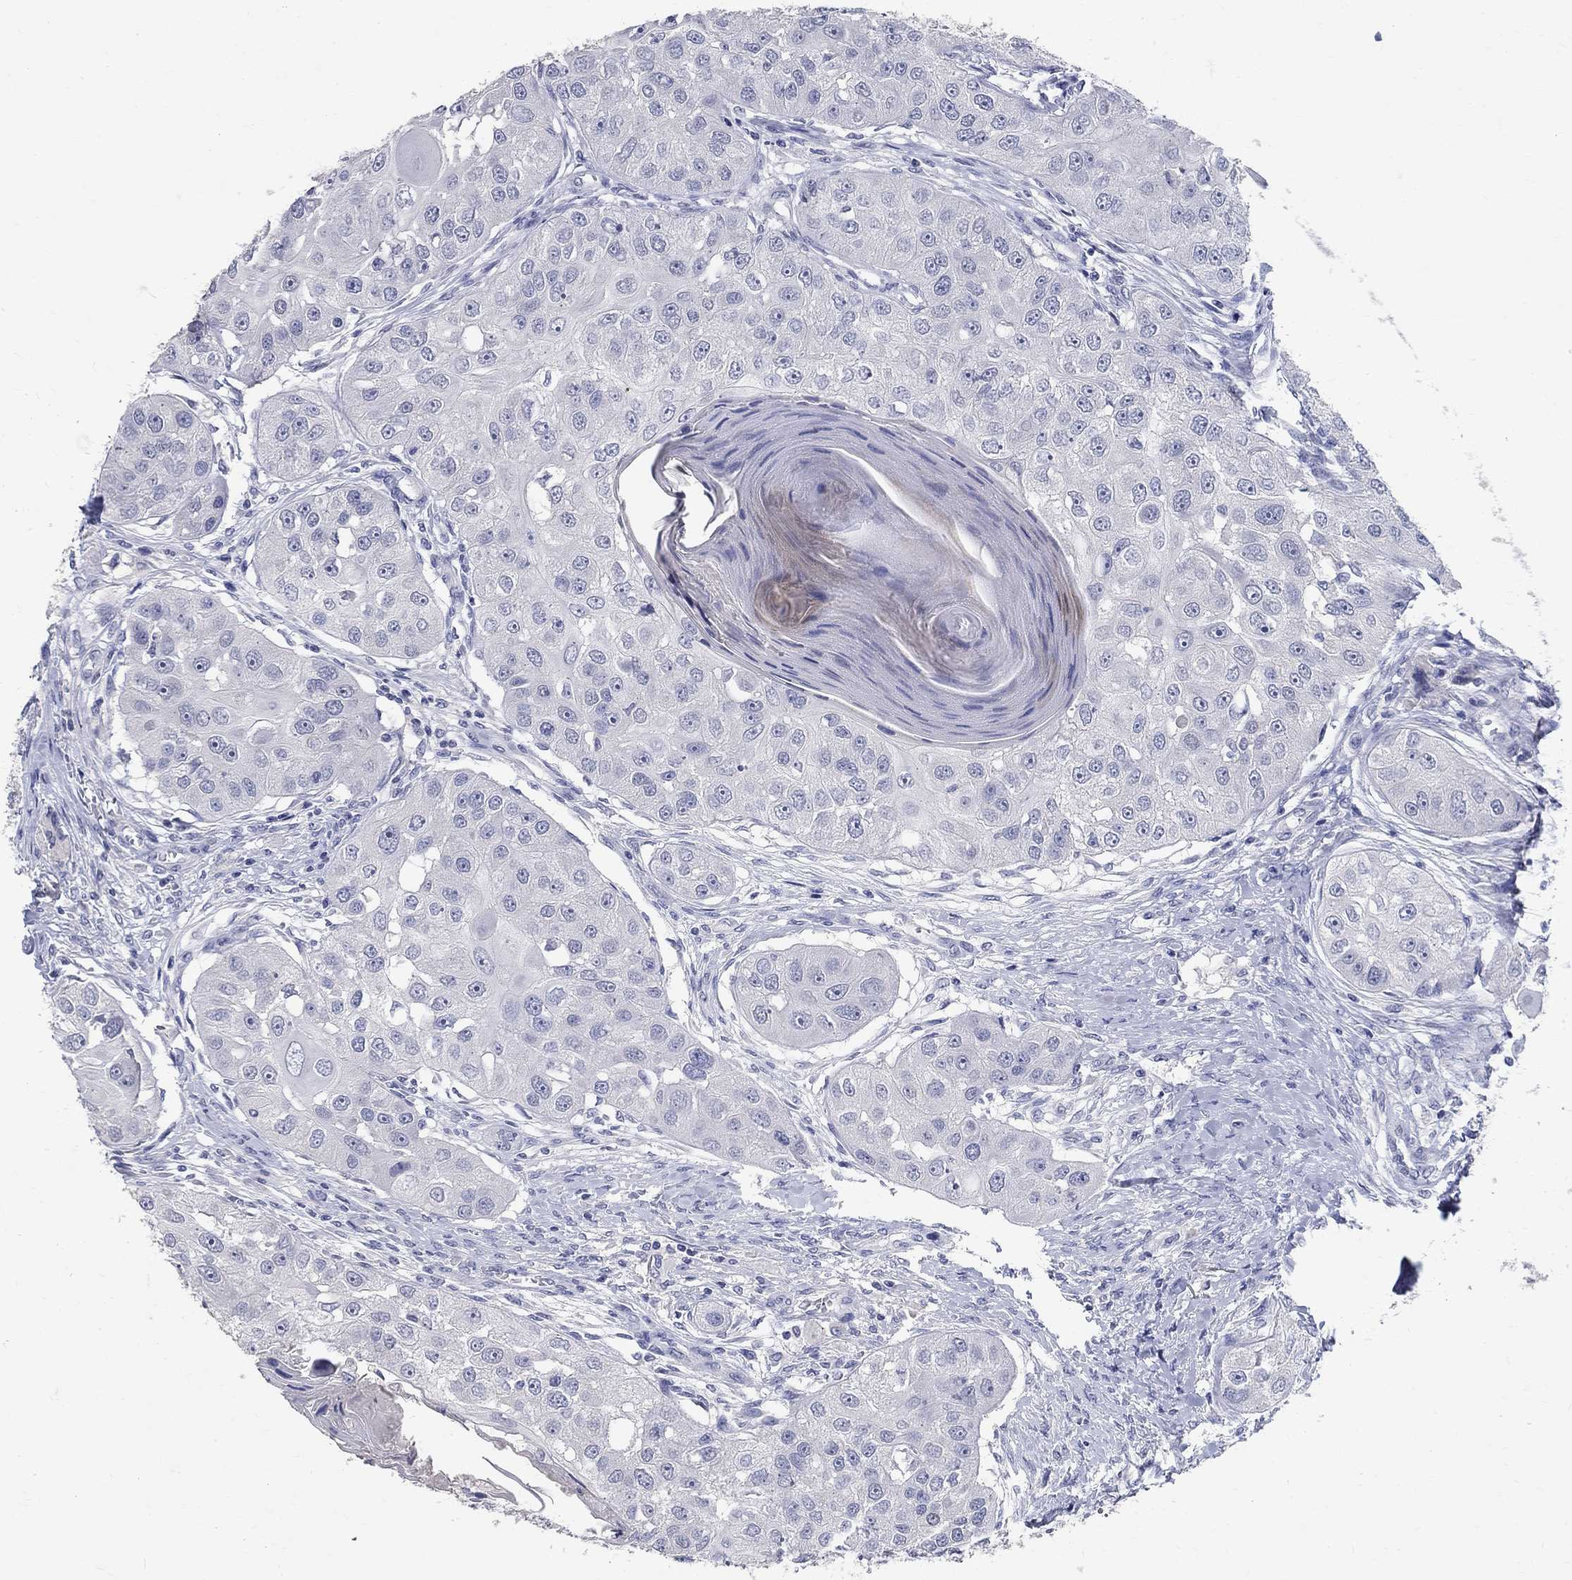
{"staining": {"intensity": "negative", "quantity": "none", "location": "none"}, "tissue": "head and neck cancer", "cell_type": "Tumor cells", "image_type": "cancer", "snomed": [{"axis": "morphology", "description": "Normal tissue, NOS"}, {"axis": "morphology", "description": "Squamous cell carcinoma, NOS"}, {"axis": "topography", "description": "Skeletal muscle"}, {"axis": "topography", "description": "Head-Neck"}], "caption": "Immunohistochemical staining of human squamous cell carcinoma (head and neck) reveals no significant expression in tumor cells.", "gene": "SOX2", "patient": {"sex": "male", "age": 51}}